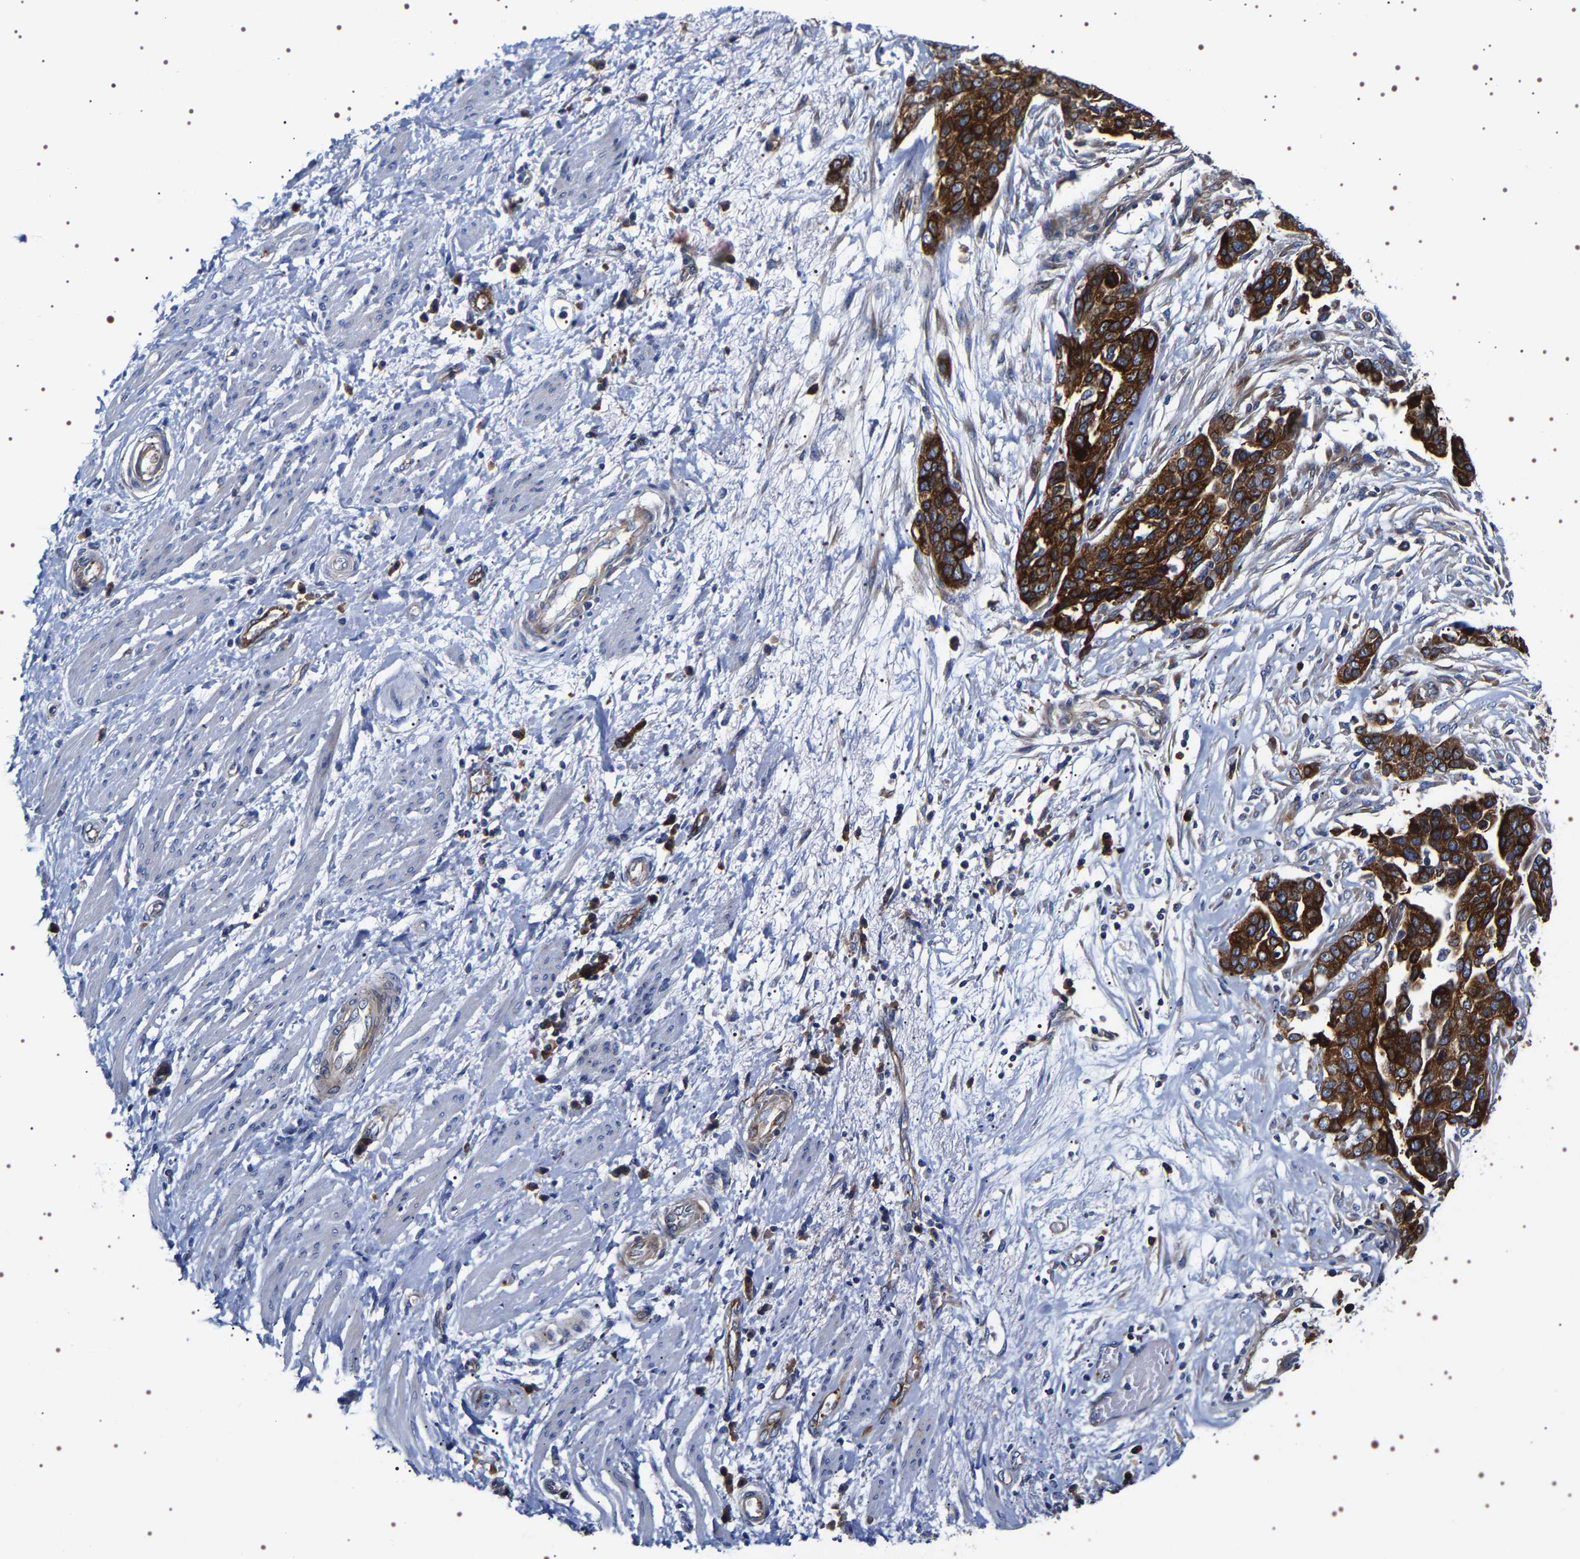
{"staining": {"intensity": "strong", "quantity": ">75%", "location": "cytoplasmic/membranous"}, "tissue": "ovarian cancer", "cell_type": "Tumor cells", "image_type": "cancer", "snomed": [{"axis": "morphology", "description": "Cystadenocarcinoma, serous, NOS"}, {"axis": "topography", "description": "Ovary"}], "caption": "DAB immunohistochemical staining of human ovarian serous cystadenocarcinoma demonstrates strong cytoplasmic/membranous protein staining in approximately >75% of tumor cells.", "gene": "SQLE", "patient": {"sex": "female", "age": 44}}